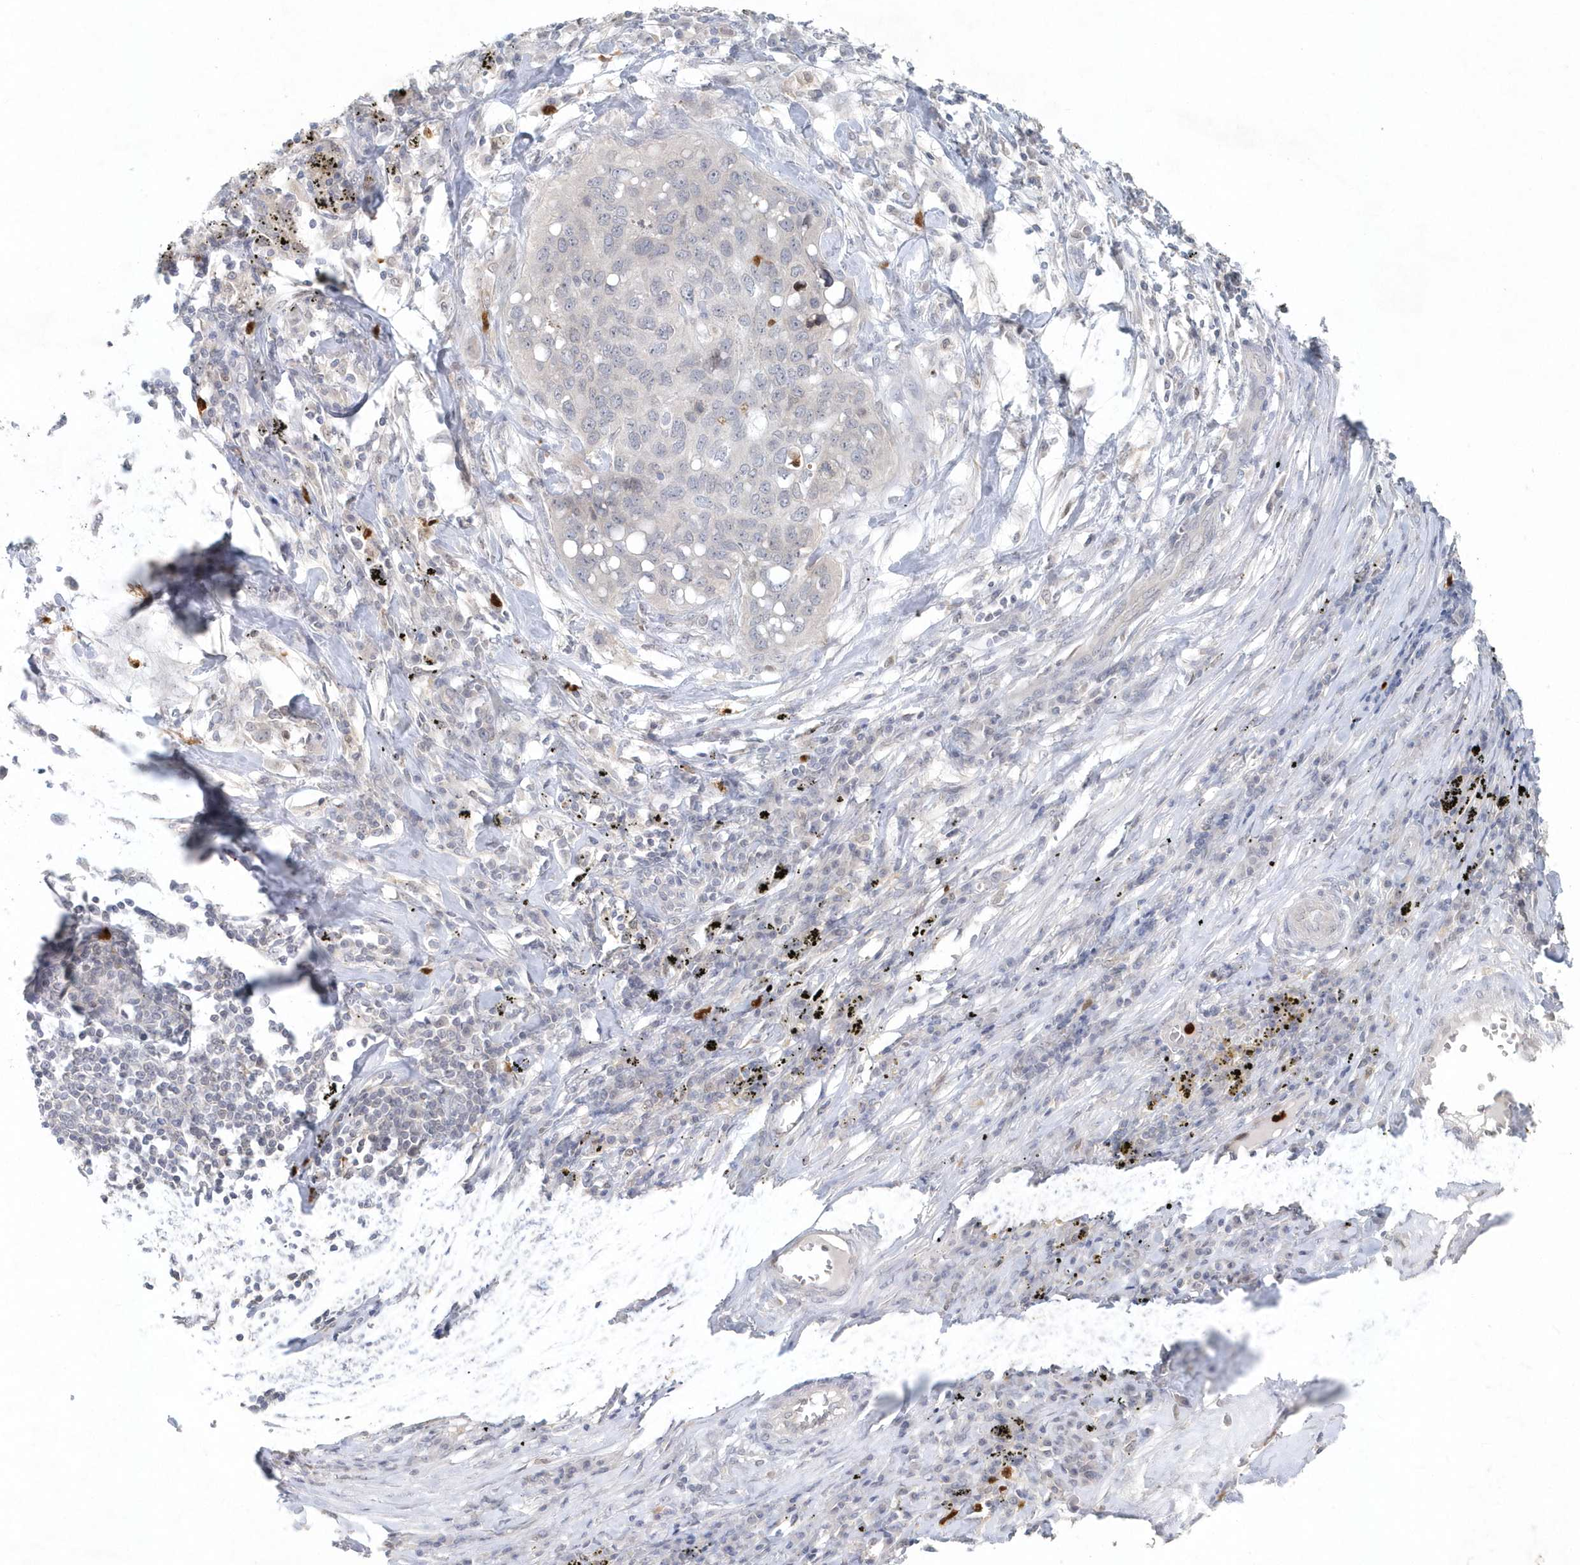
{"staining": {"intensity": "negative", "quantity": "none", "location": "none"}, "tissue": "lung cancer", "cell_type": "Tumor cells", "image_type": "cancer", "snomed": [{"axis": "morphology", "description": "Squamous cell carcinoma, NOS"}, {"axis": "topography", "description": "Lung"}], "caption": "Immunohistochemistry (IHC) of human lung squamous cell carcinoma demonstrates no expression in tumor cells.", "gene": "NUP54", "patient": {"sex": "female", "age": 63}}